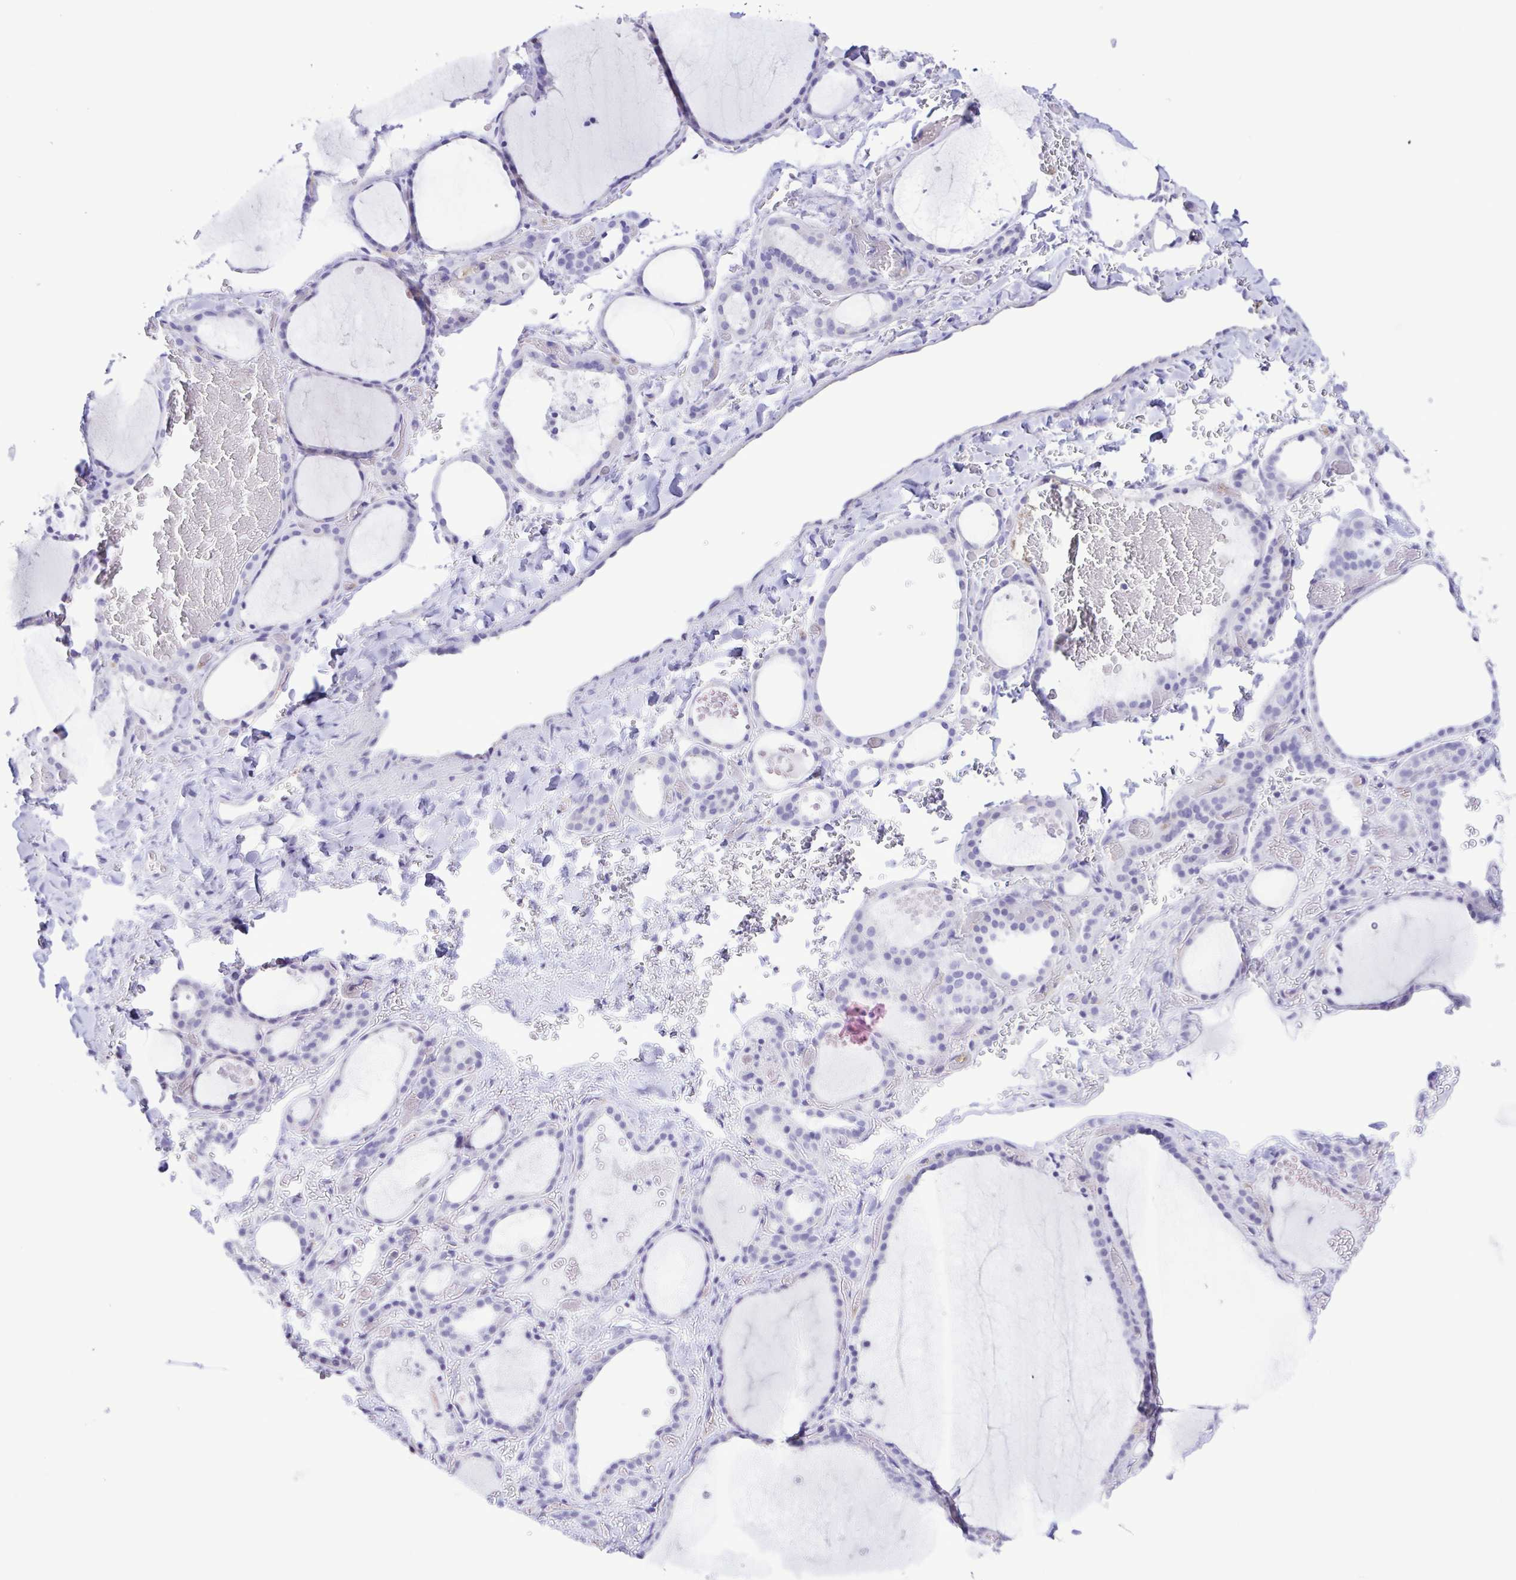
{"staining": {"intensity": "negative", "quantity": "none", "location": "none"}, "tissue": "thyroid gland", "cell_type": "Glandular cells", "image_type": "normal", "snomed": [{"axis": "morphology", "description": "Normal tissue, NOS"}, {"axis": "topography", "description": "Thyroid gland"}], "caption": "The image exhibits no staining of glandular cells in benign thyroid gland. (DAB IHC visualized using brightfield microscopy, high magnification).", "gene": "CYP17A1", "patient": {"sex": "female", "age": 36}}